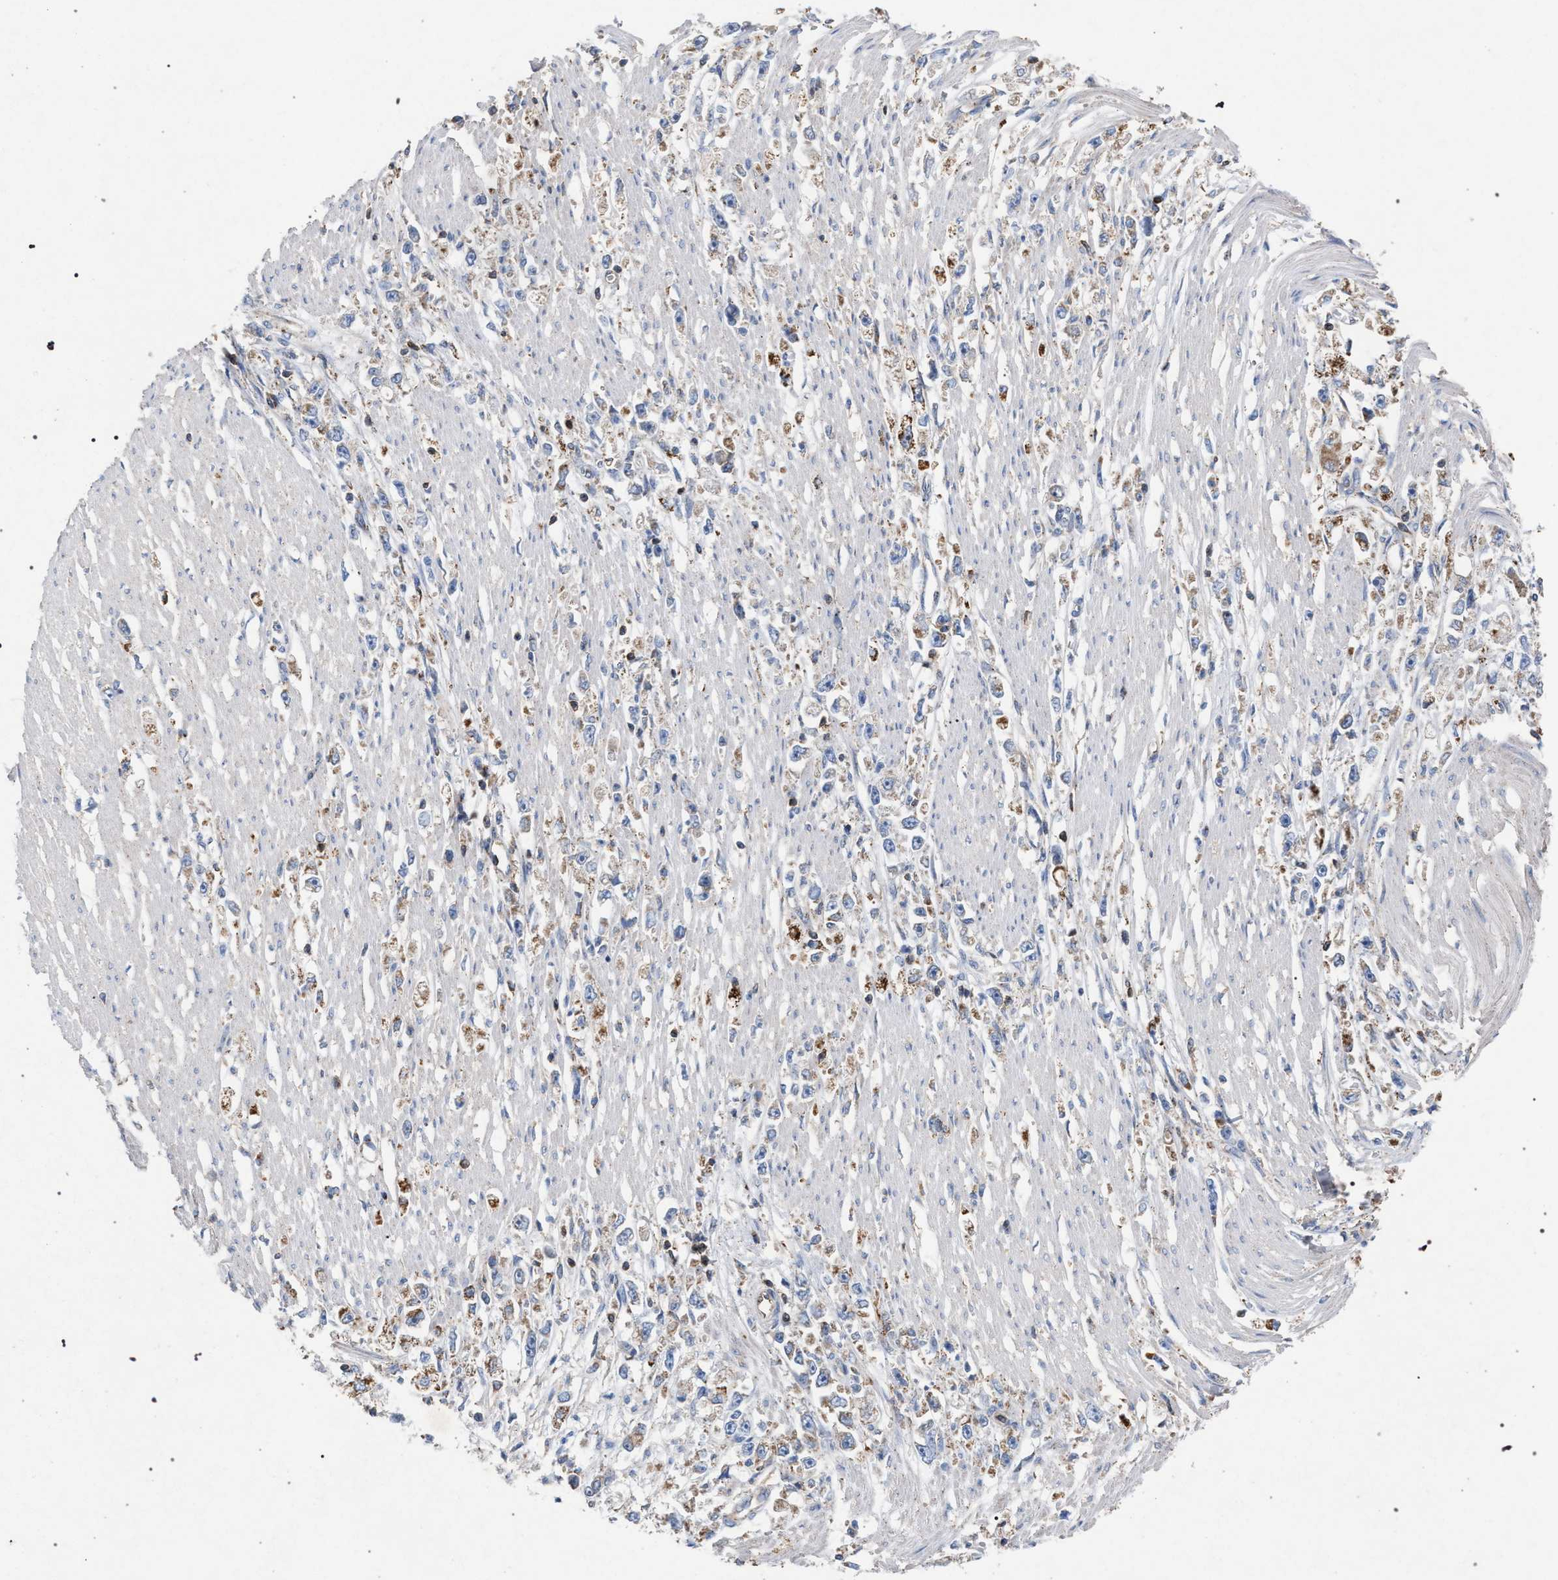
{"staining": {"intensity": "weak", "quantity": "<25%", "location": "cytoplasmic/membranous"}, "tissue": "stomach cancer", "cell_type": "Tumor cells", "image_type": "cancer", "snomed": [{"axis": "morphology", "description": "Adenocarcinoma, NOS"}, {"axis": "topography", "description": "Stomach"}], "caption": "Immunohistochemistry photomicrograph of stomach cancer stained for a protein (brown), which demonstrates no expression in tumor cells.", "gene": "VPS13A", "patient": {"sex": "female", "age": 59}}